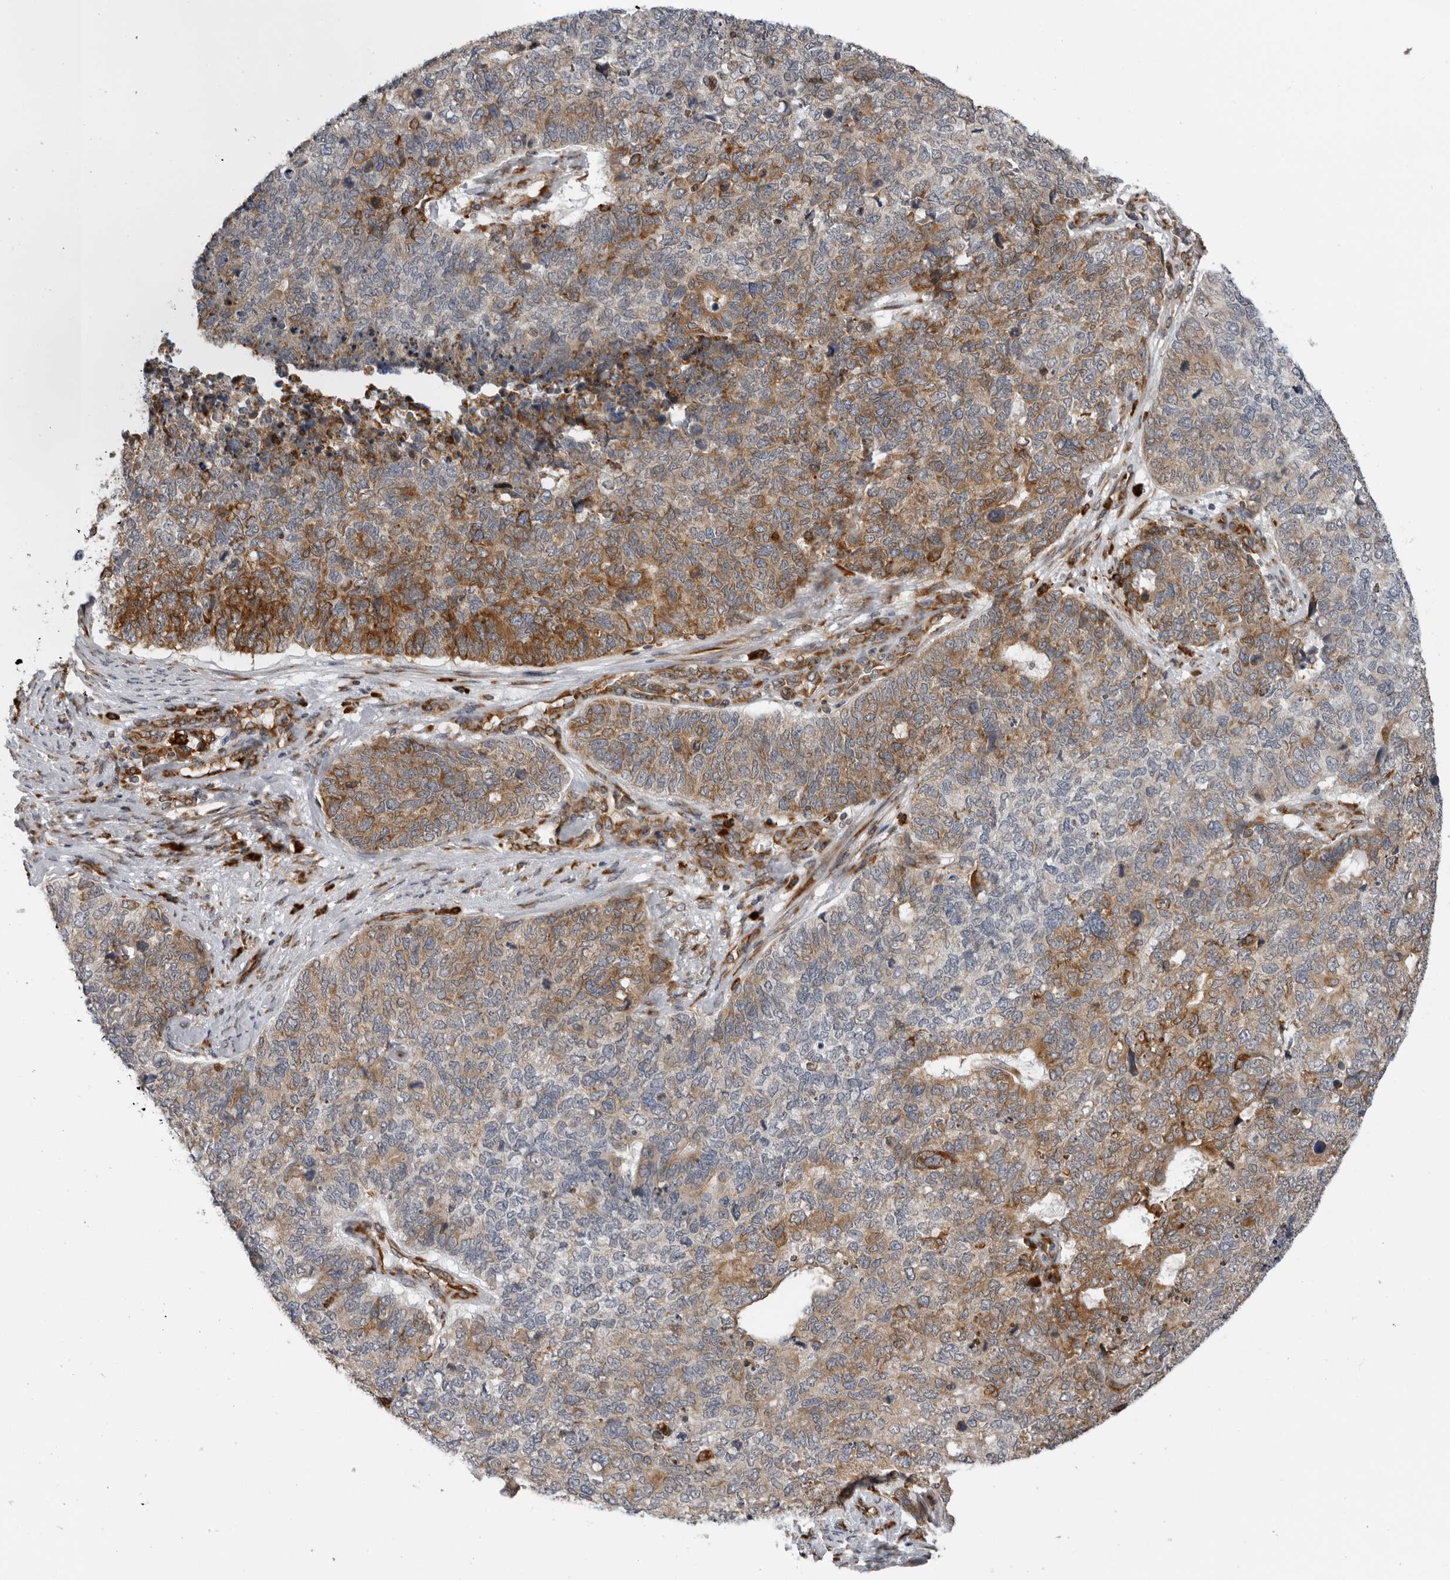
{"staining": {"intensity": "moderate", "quantity": ">75%", "location": "cytoplasmic/membranous"}, "tissue": "cervical cancer", "cell_type": "Tumor cells", "image_type": "cancer", "snomed": [{"axis": "morphology", "description": "Squamous cell carcinoma, NOS"}, {"axis": "topography", "description": "Cervix"}], "caption": "This is a histology image of IHC staining of cervical cancer, which shows moderate expression in the cytoplasmic/membranous of tumor cells.", "gene": "ALPK2", "patient": {"sex": "female", "age": 63}}